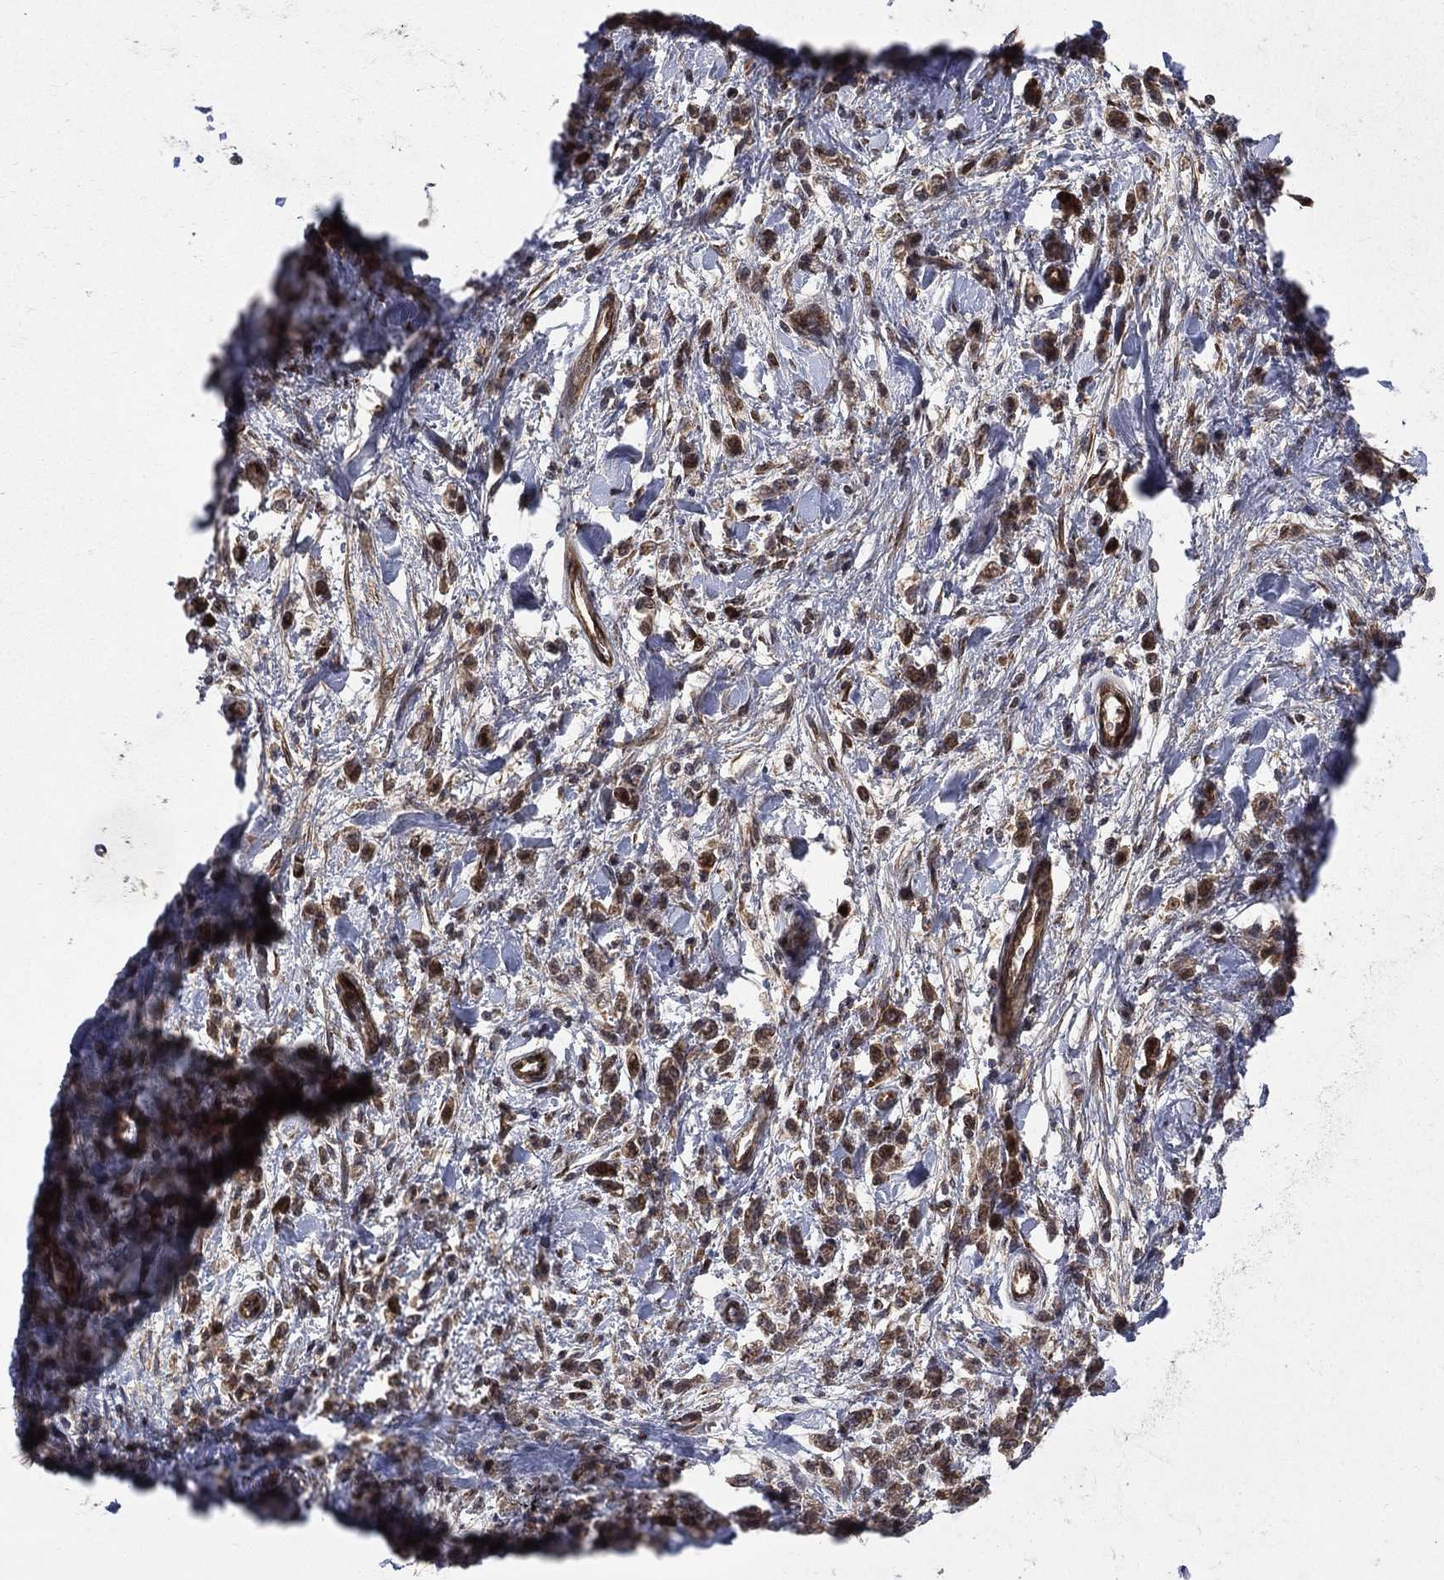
{"staining": {"intensity": "strong", "quantity": "25%-75%", "location": "cytoplasmic/membranous"}, "tissue": "stomach cancer", "cell_type": "Tumor cells", "image_type": "cancer", "snomed": [{"axis": "morphology", "description": "Adenocarcinoma, NOS"}, {"axis": "topography", "description": "Stomach"}], "caption": "IHC (DAB) staining of human stomach adenocarcinoma exhibits strong cytoplasmic/membranous protein staining in about 25%-75% of tumor cells.", "gene": "RAB11FIP4", "patient": {"sex": "male", "age": 77}}